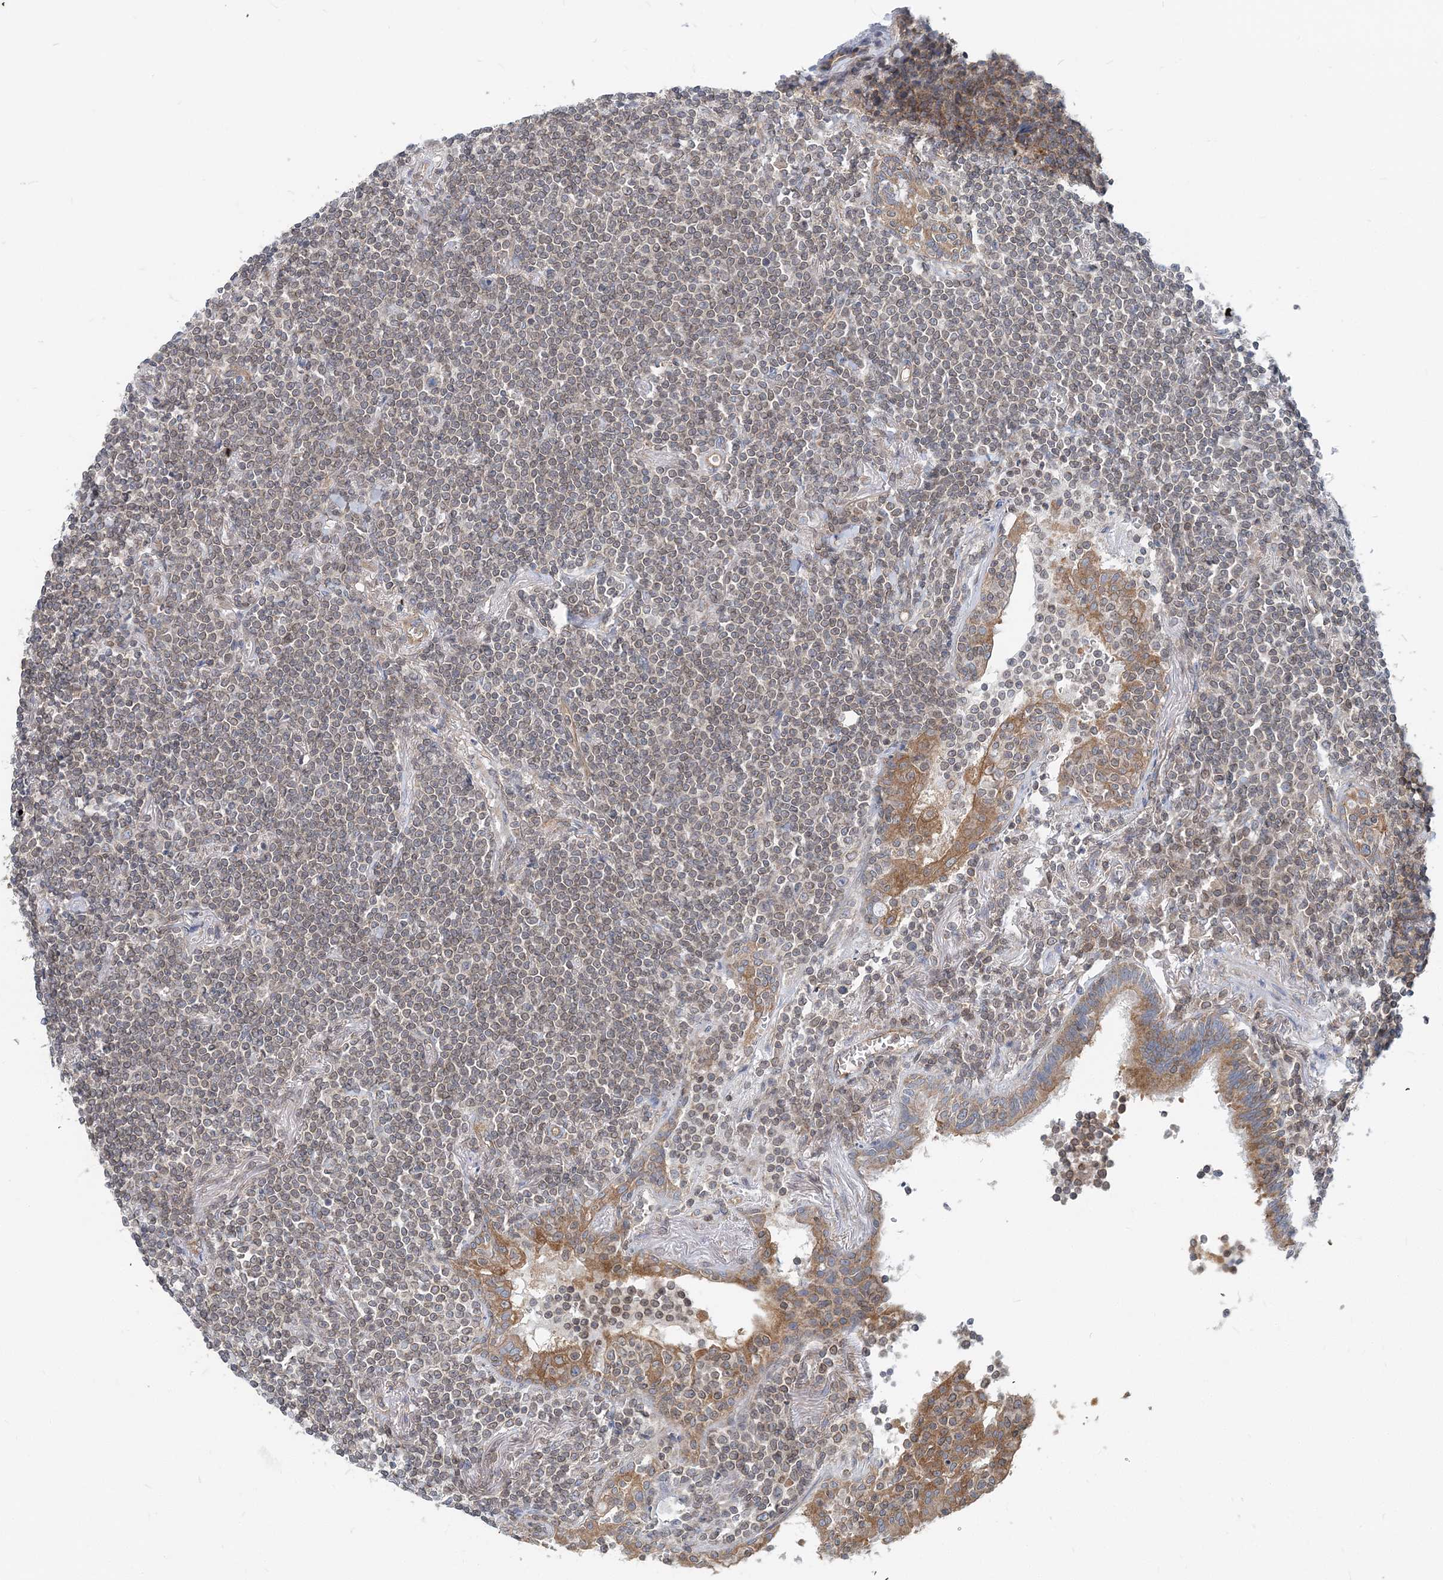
{"staining": {"intensity": "weak", "quantity": "25%-75%", "location": "cytoplasmic/membranous"}, "tissue": "lymphoma", "cell_type": "Tumor cells", "image_type": "cancer", "snomed": [{"axis": "morphology", "description": "Malignant lymphoma, non-Hodgkin's type, Low grade"}, {"axis": "topography", "description": "Lung"}], "caption": "Weak cytoplasmic/membranous protein expression is present in about 25%-75% of tumor cells in lymphoma.", "gene": "MOB4", "patient": {"sex": "female", "age": 71}}